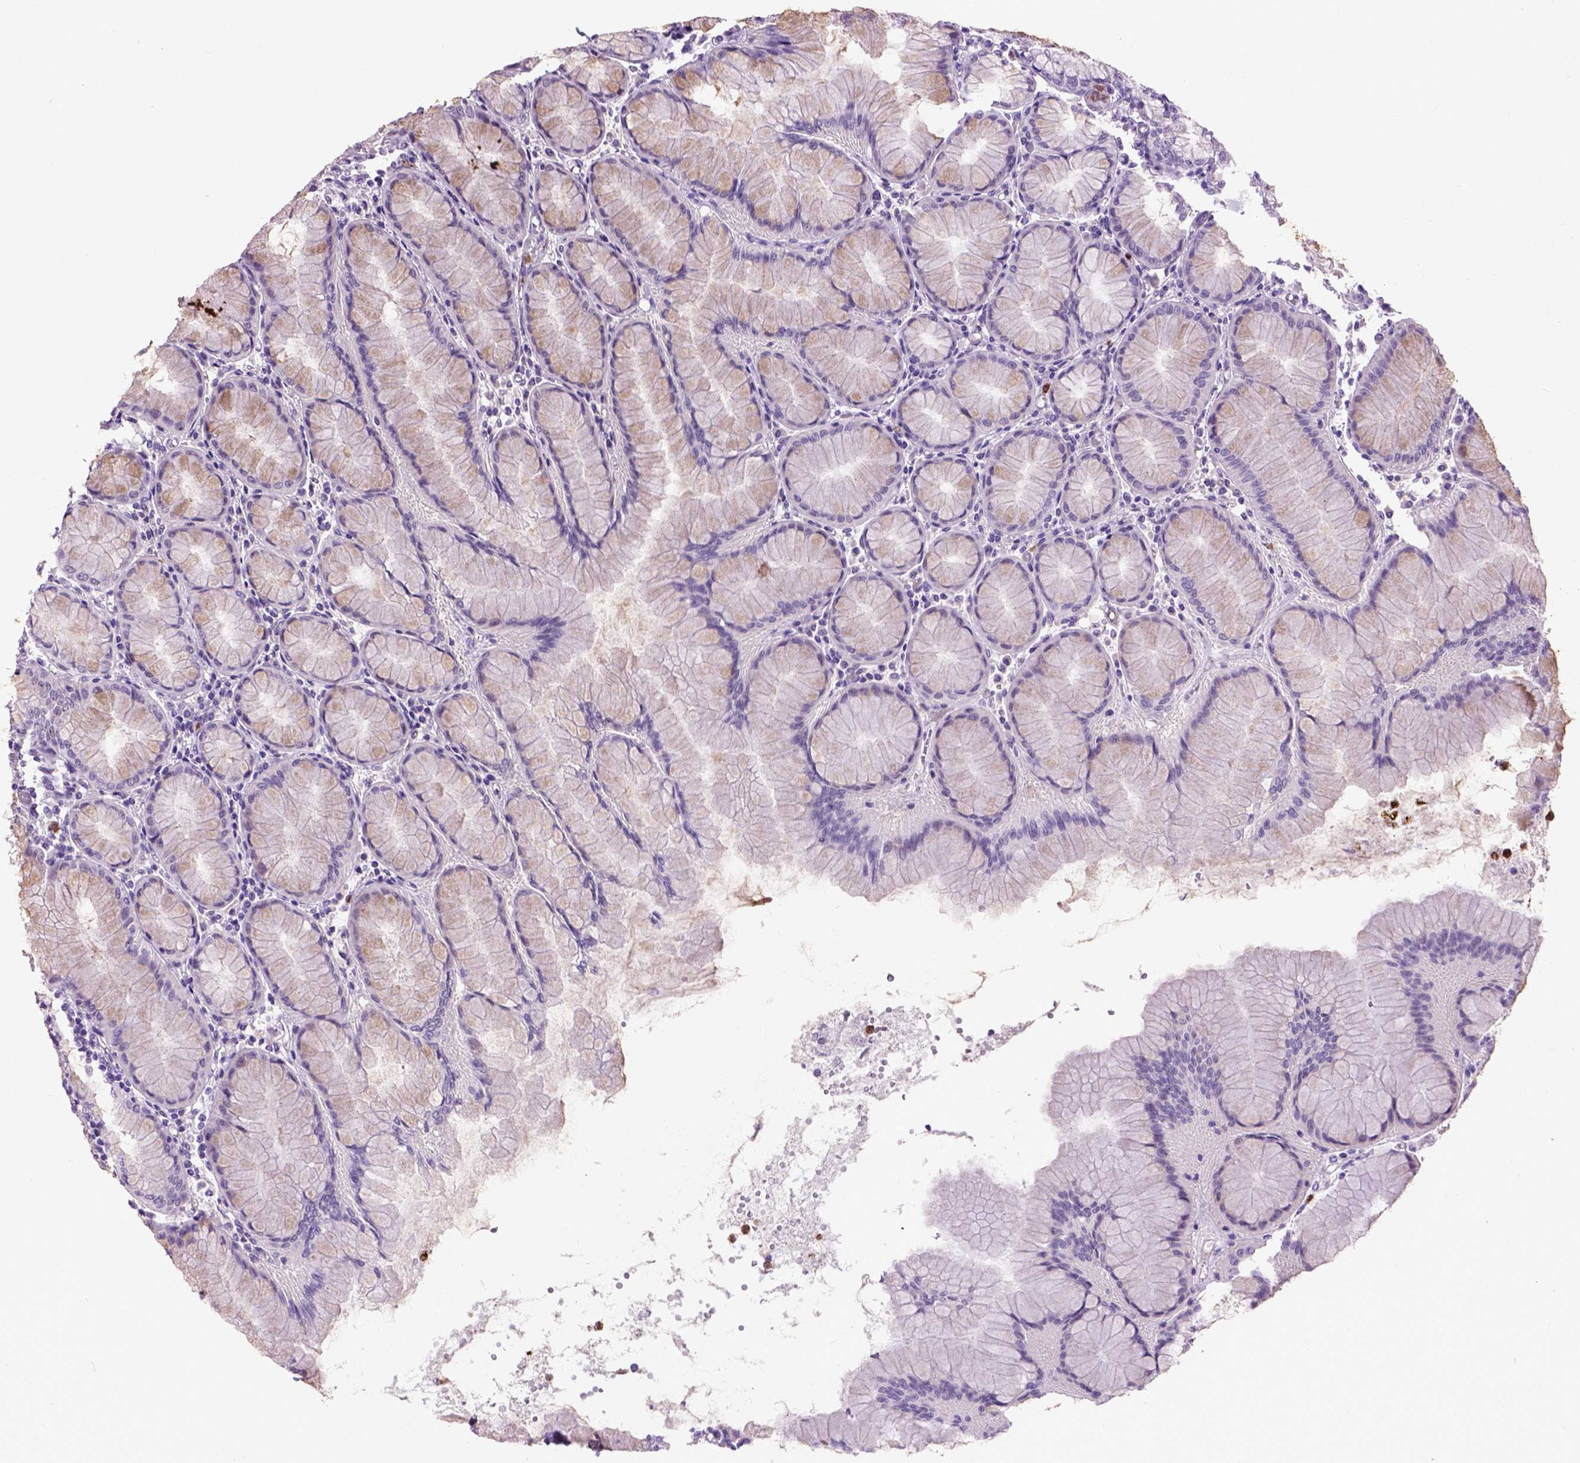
{"staining": {"intensity": "weak", "quantity": "25%-75%", "location": "cytoplasmic/membranous"}, "tissue": "stomach", "cell_type": "Glandular cells", "image_type": "normal", "snomed": [{"axis": "morphology", "description": "Normal tissue, NOS"}, {"axis": "topography", "description": "Stomach"}], "caption": "A photomicrograph of stomach stained for a protein exhibits weak cytoplasmic/membranous brown staining in glandular cells. (Brightfield microscopy of DAB IHC at high magnification).", "gene": "MAPT", "patient": {"sex": "female", "age": 57}}